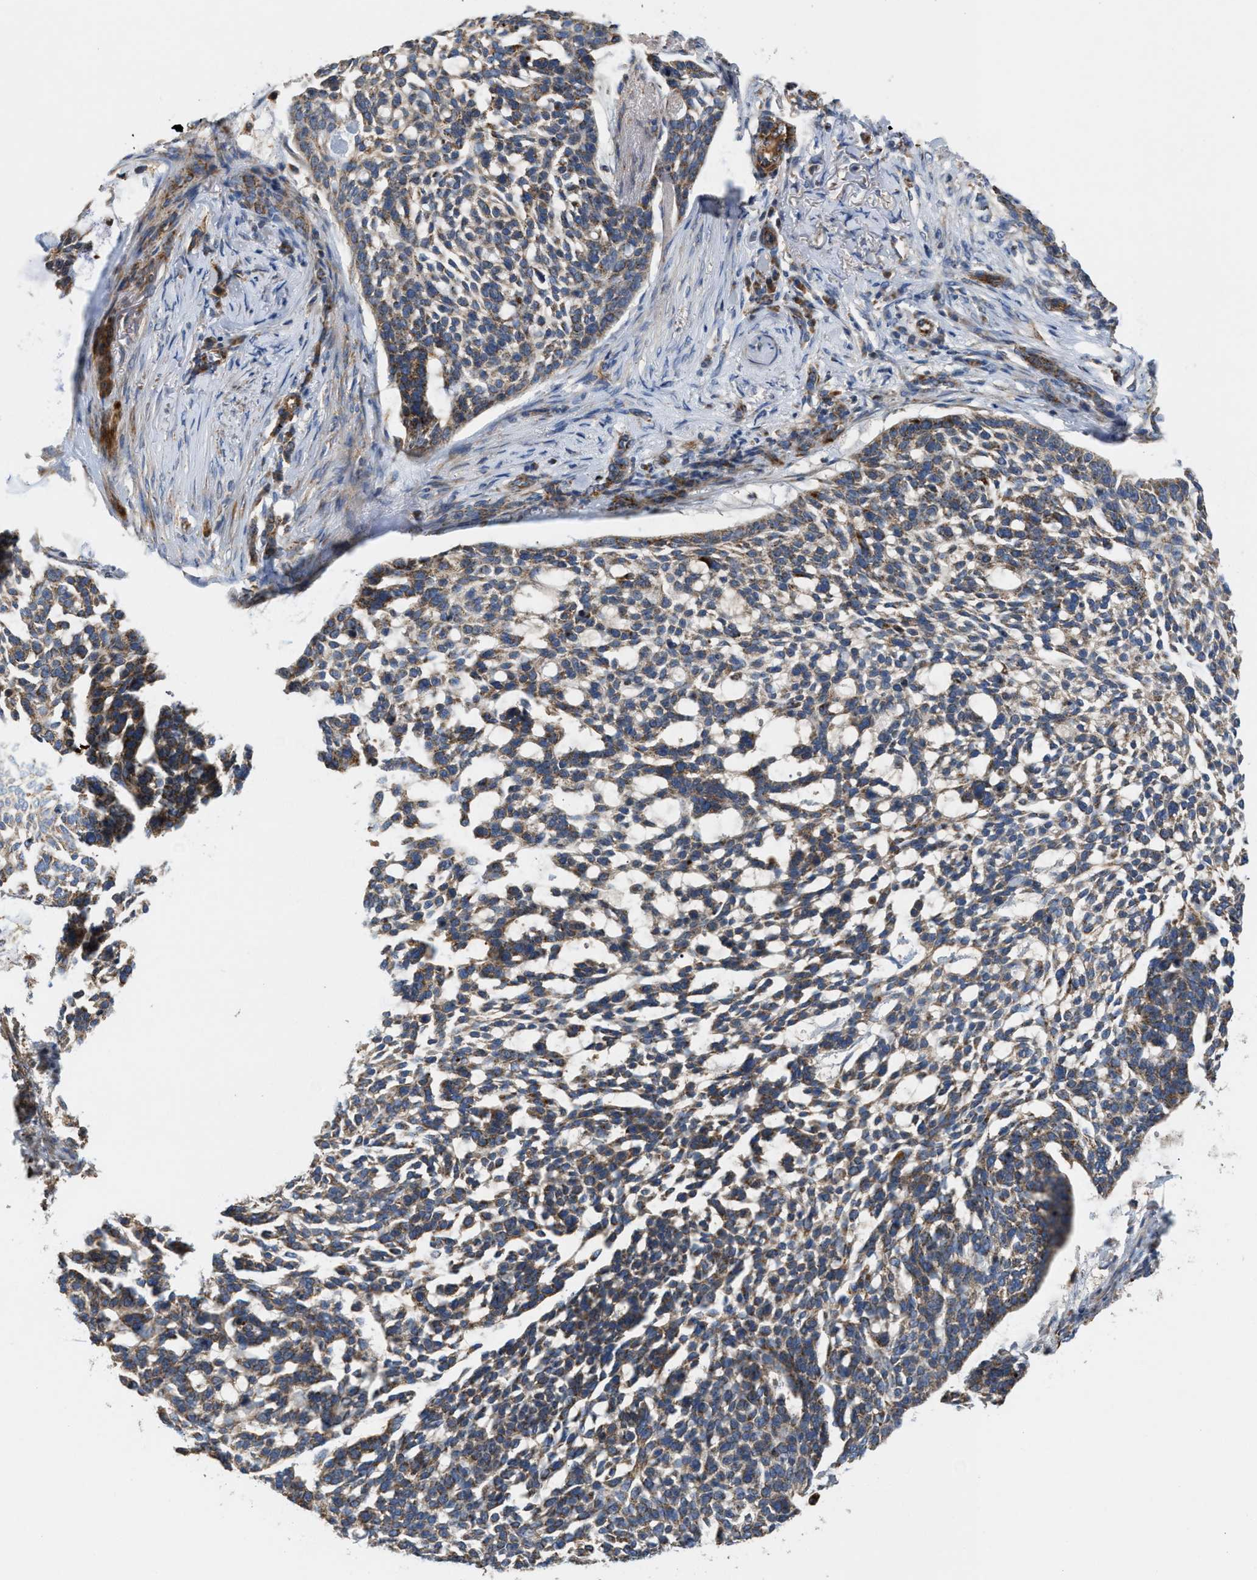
{"staining": {"intensity": "moderate", "quantity": ">75%", "location": "cytoplasmic/membranous"}, "tissue": "skin cancer", "cell_type": "Tumor cells", "image_type": "cancer", "snomed": [{"axis": "morphology", "description": "Basal cell carcinoma"}, {"axis": "topography", "description": "Skin"}], "caption": "This photomicrograph demonstrates immunohistochemistry staining of basal cell carcinoma (skin), with medium moderate cytoplasmic/membranous expression in about >75% of tumor cells.", "gene": "TACO1", "patient": {"sex": "female", "age": 64}}